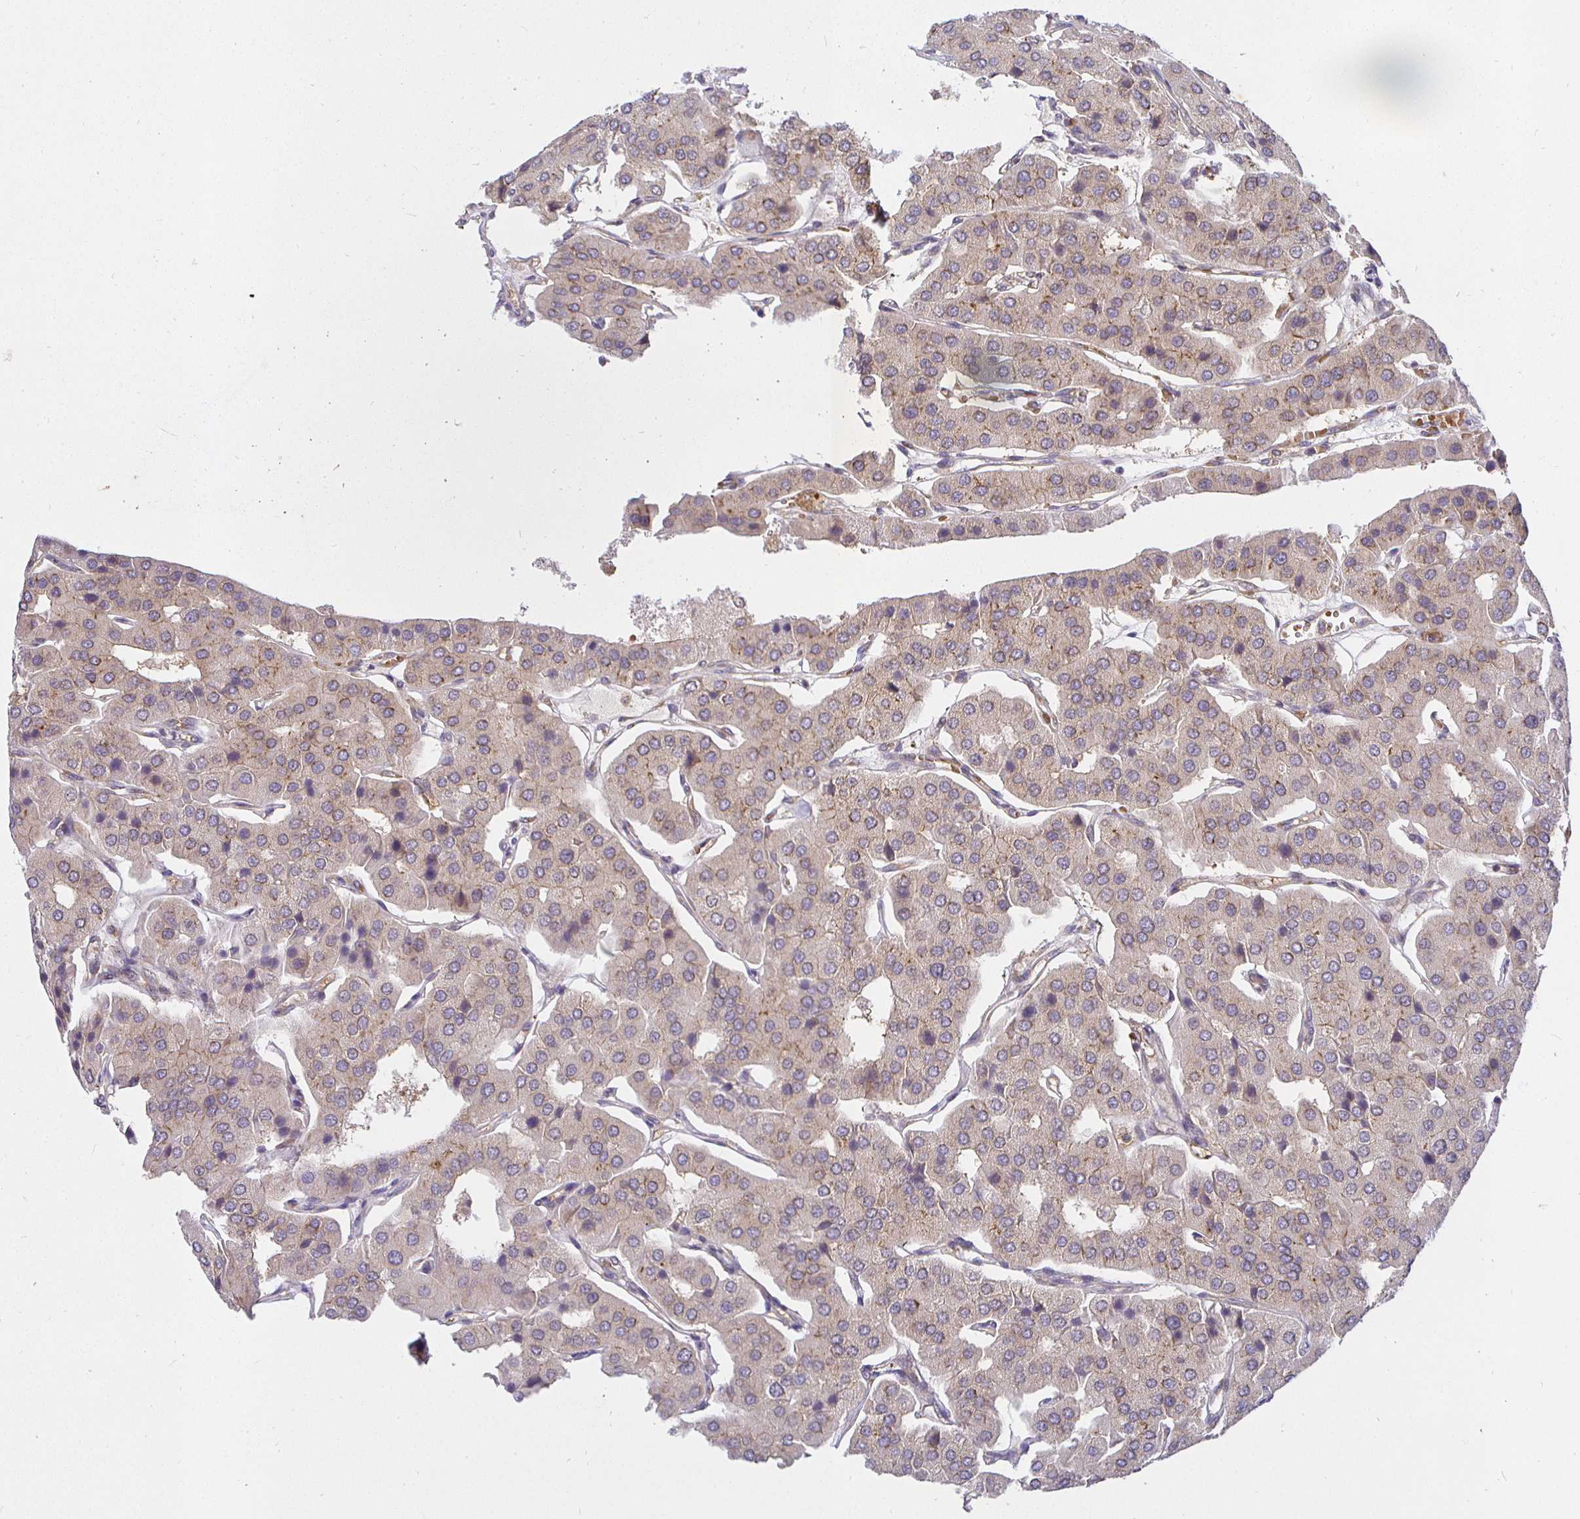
{"staining": {"intensity": "weak", "quantity": "<25%", "location": "cytoplasmic/membranous"}, "tissue": "parathyroid gland", "cell_type": "Glandular cells", "image_type": "normal", "snomed": [{"axis": "morphology", "description": "Normal tissue, NOS"}, {"axis": "morphology", "description": "Adenoma, NOS"}, {"axis": "topography", "description": "Parathyroid gland"}], "caption": "An immunohistochemistry image of normal parathyroid gland is shown. There is no staining in glandular cells of parathyroid gland.", "gene": "IRAK1", "patient": {"sex": "female", "age": 86}}